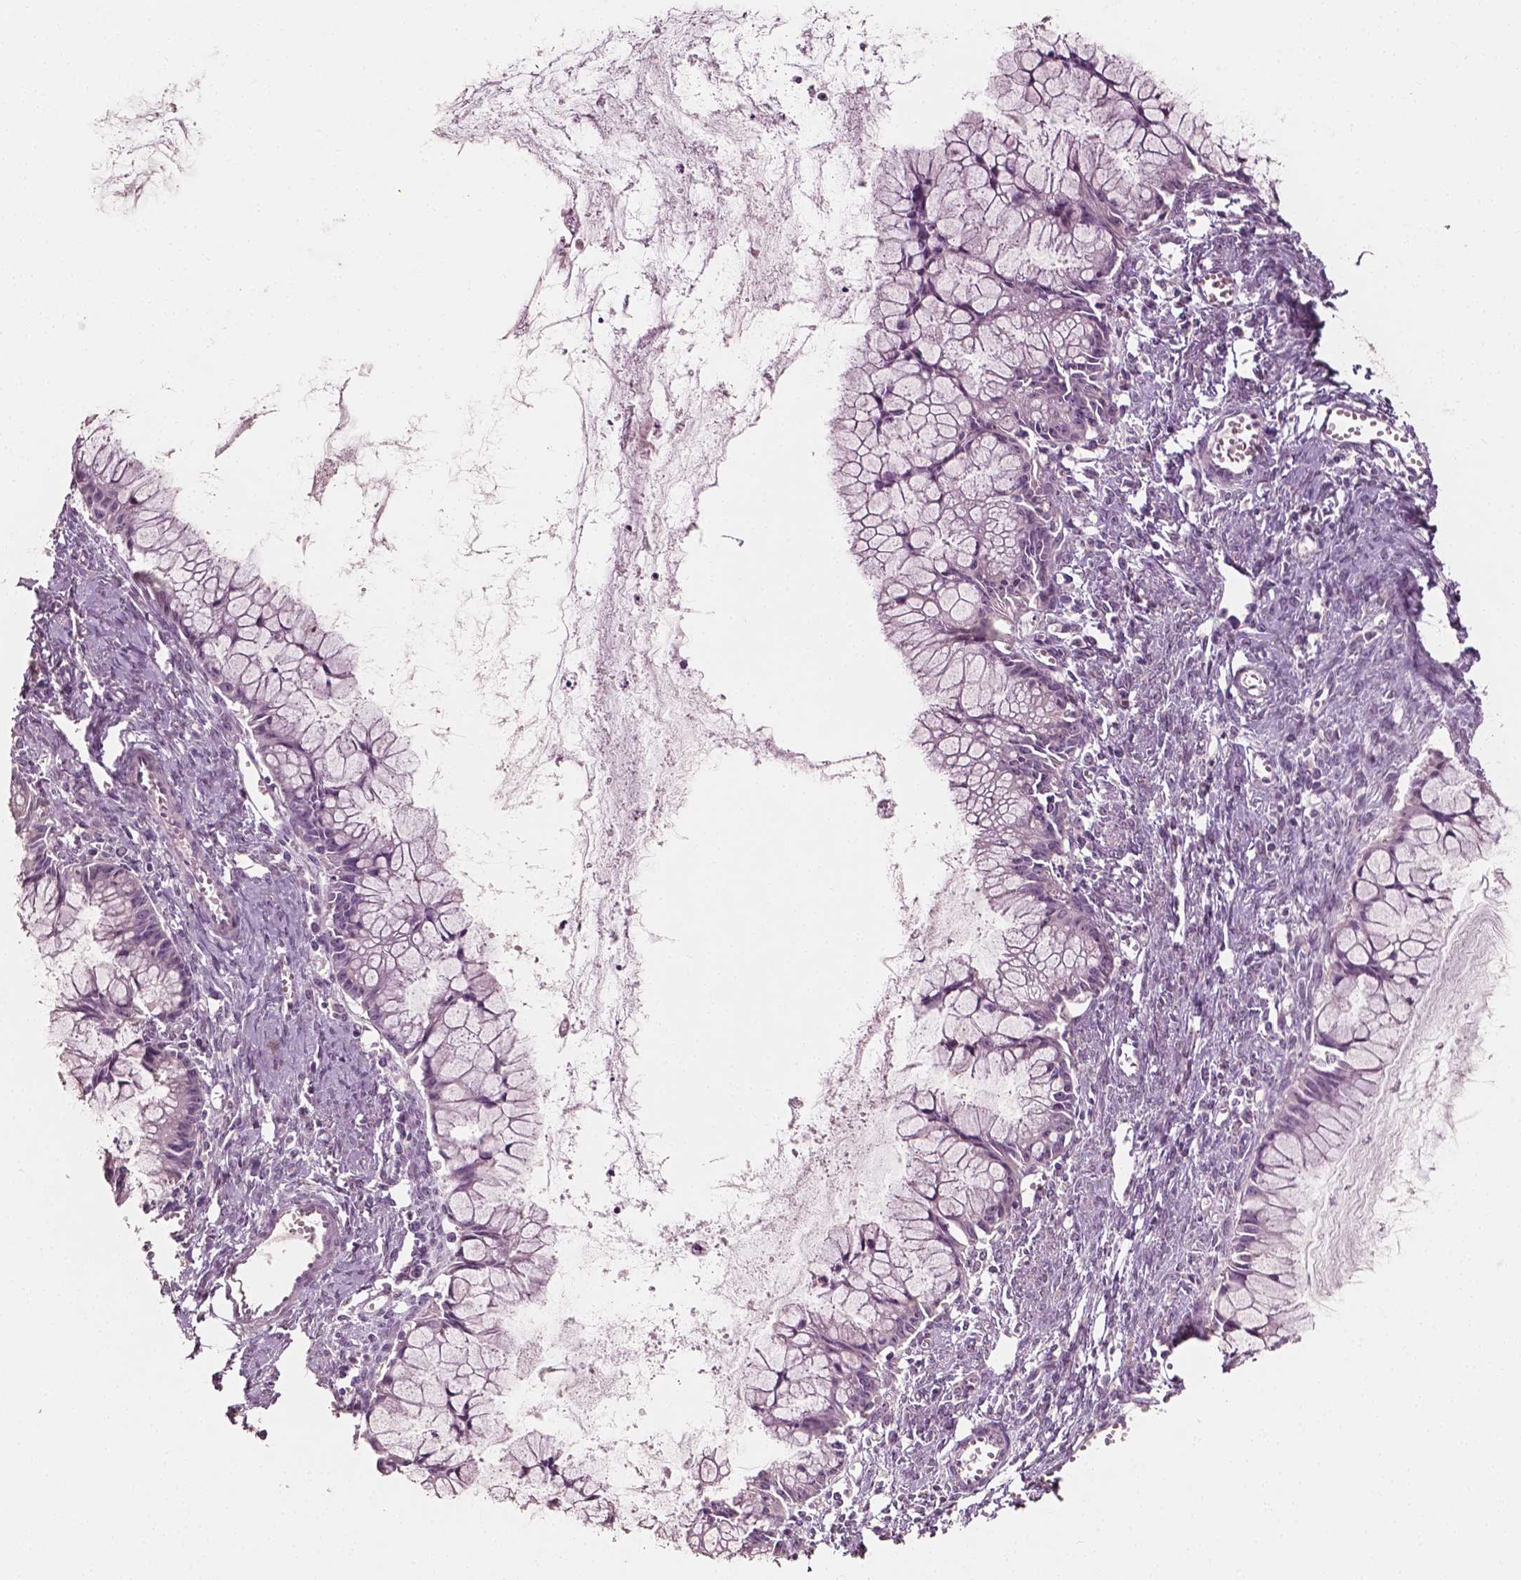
{"staining": {"intensity": "negative", "quantity": "none", "location": "none"}, "tissue": "ovarian cancer", "cell_type": "Tumor cells", "image_type": "cancer", "snomed": [{"axis": "morphology", "description": "Cystadenocarcinoma, mucinous, NOS"}, {"axis": "topography", "description": "Ovary"}], "caption": "IHC photomicrograph of mucinous cystadenocarcinoma (ovarian) stained for a protein (brown), which reveals no expression in tumor cells. (DAB immunohistochemistry (IHC), high magnification).", "gene": "PLA2R1", "patient": {"sex": "female", "age": 41}}